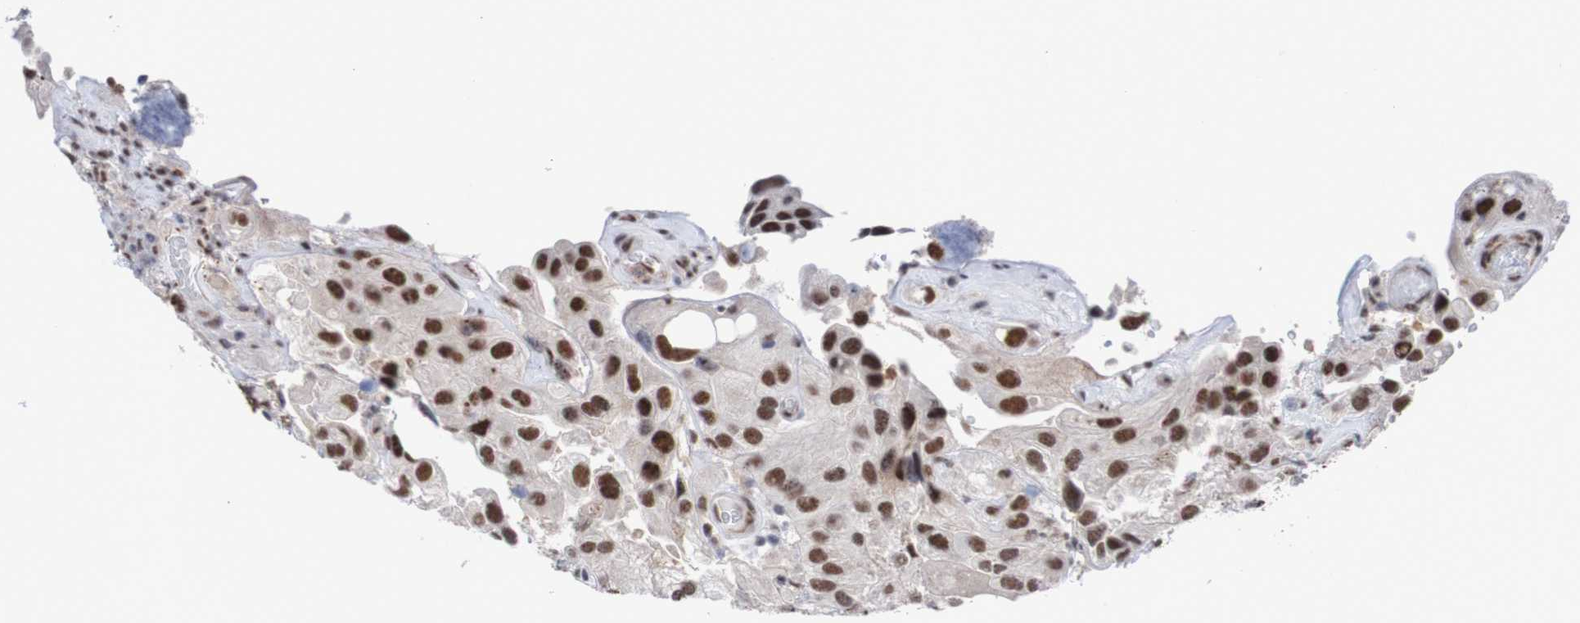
{"staining": {"intensity": "strong", "quantity": ">75%", "location": "nuclear"}, "tissue": "urothelial cancer", "cell_type": "Tumor cells", "image_type": "cancer", "snomed": [{"axis": "morphology", "description": "Urothelial carcinoma, High grade"}, {"axis": "topography", "description": "Urinary bladder"}], "caption": "The micrograph reveals a brown stain indicating the presence of a protein in the nuclear of tumor cells in high-grade urothelial carcinoma. (Stains: DAB in brown, nuclei in blue, Microscopy: brightfield microscopy at high magnification).", "gene": "CDC5L", "patient": {"sex": "female", "age": 64}}